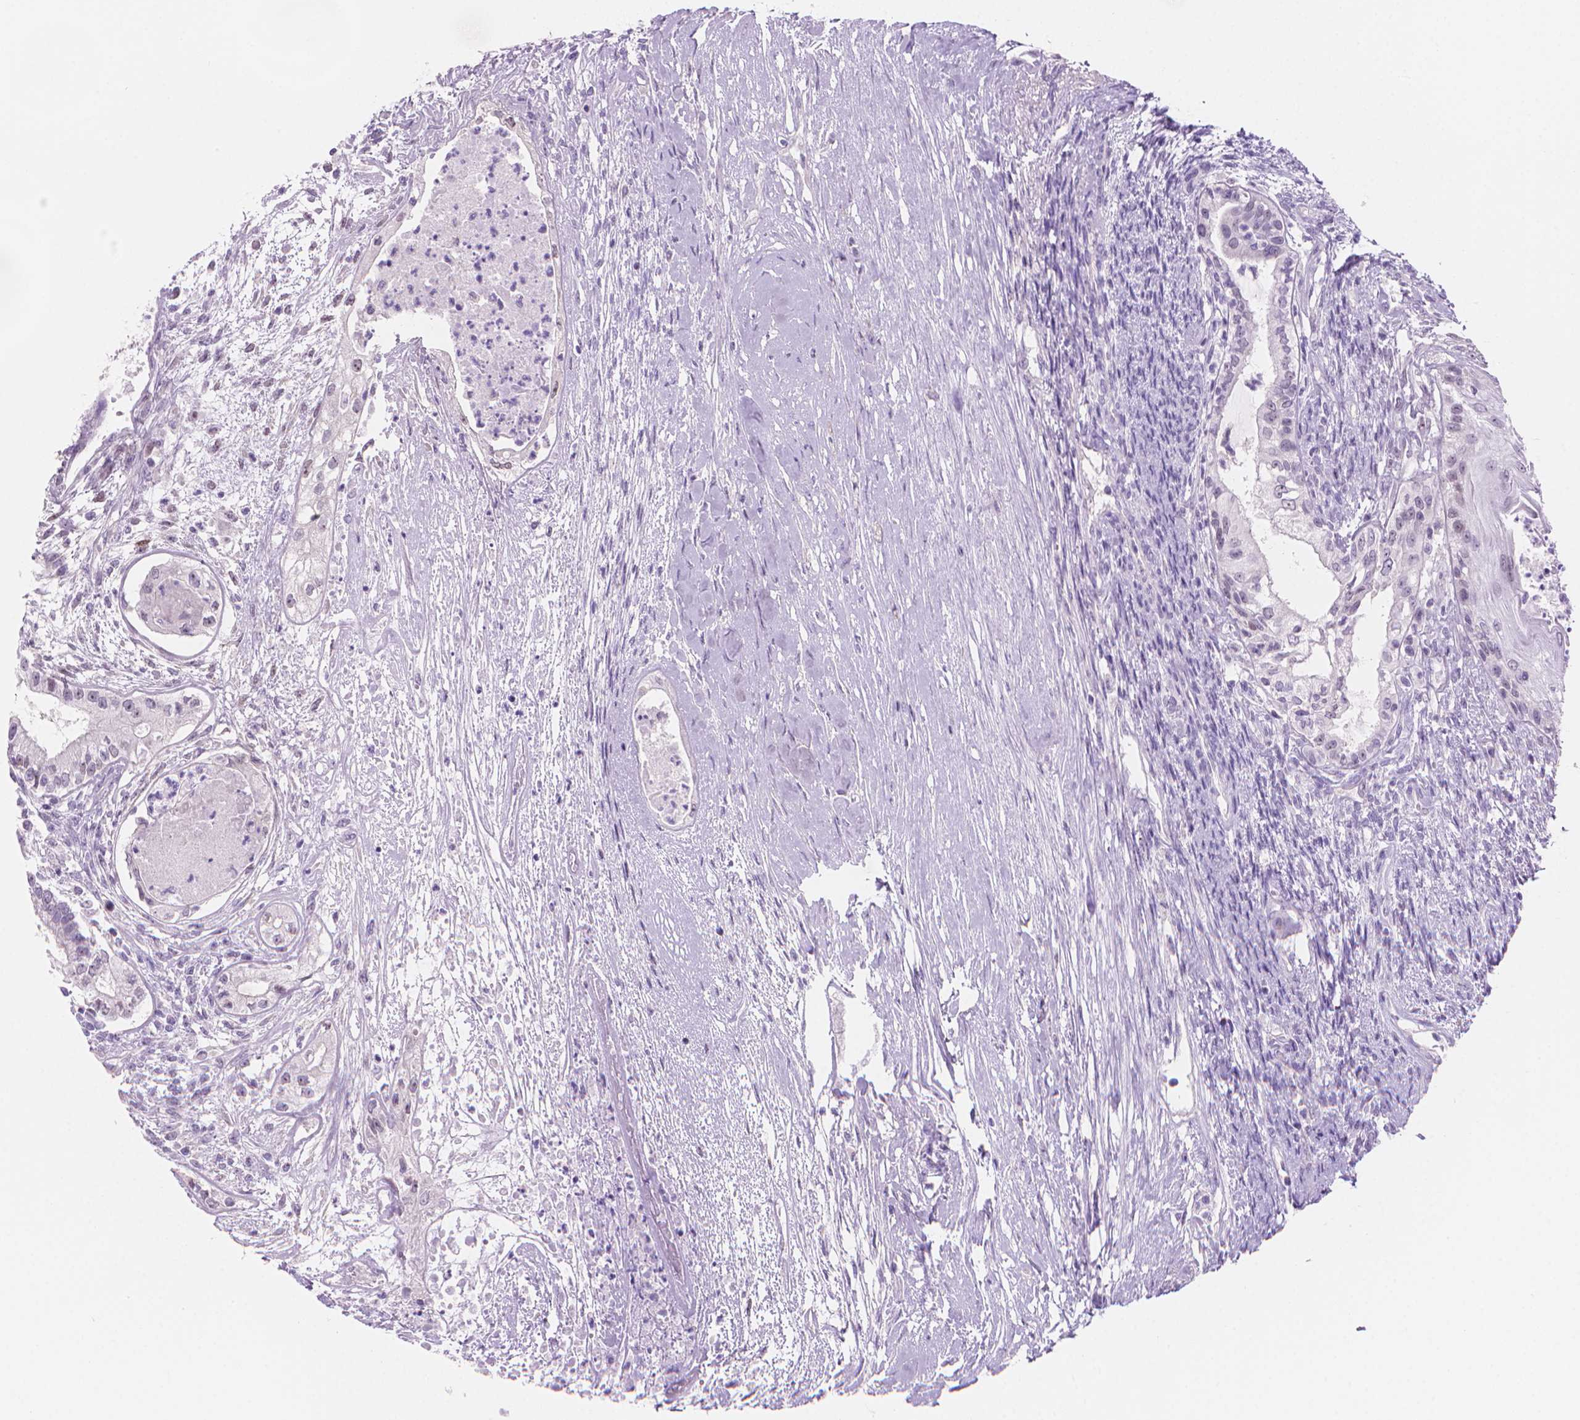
{"staining": {"intensity": "negative", "quantity": "none", "location": "none"}, "tissue": "testis cancer", "cell_type": "Tumor cells", "image_type": "cancer", "snomed": [{"axis": "morphology", "description": "Carcinoma, Embryonal, NOS"}, {"axis": "topography", "description": "Testis"}], "caption": "Testis cancer was stained to show a protein in brown. There is no significant expression in tumor cells.", "gene": "ENSG00000187186", "patient": {"sex": "male", "age": 37}}